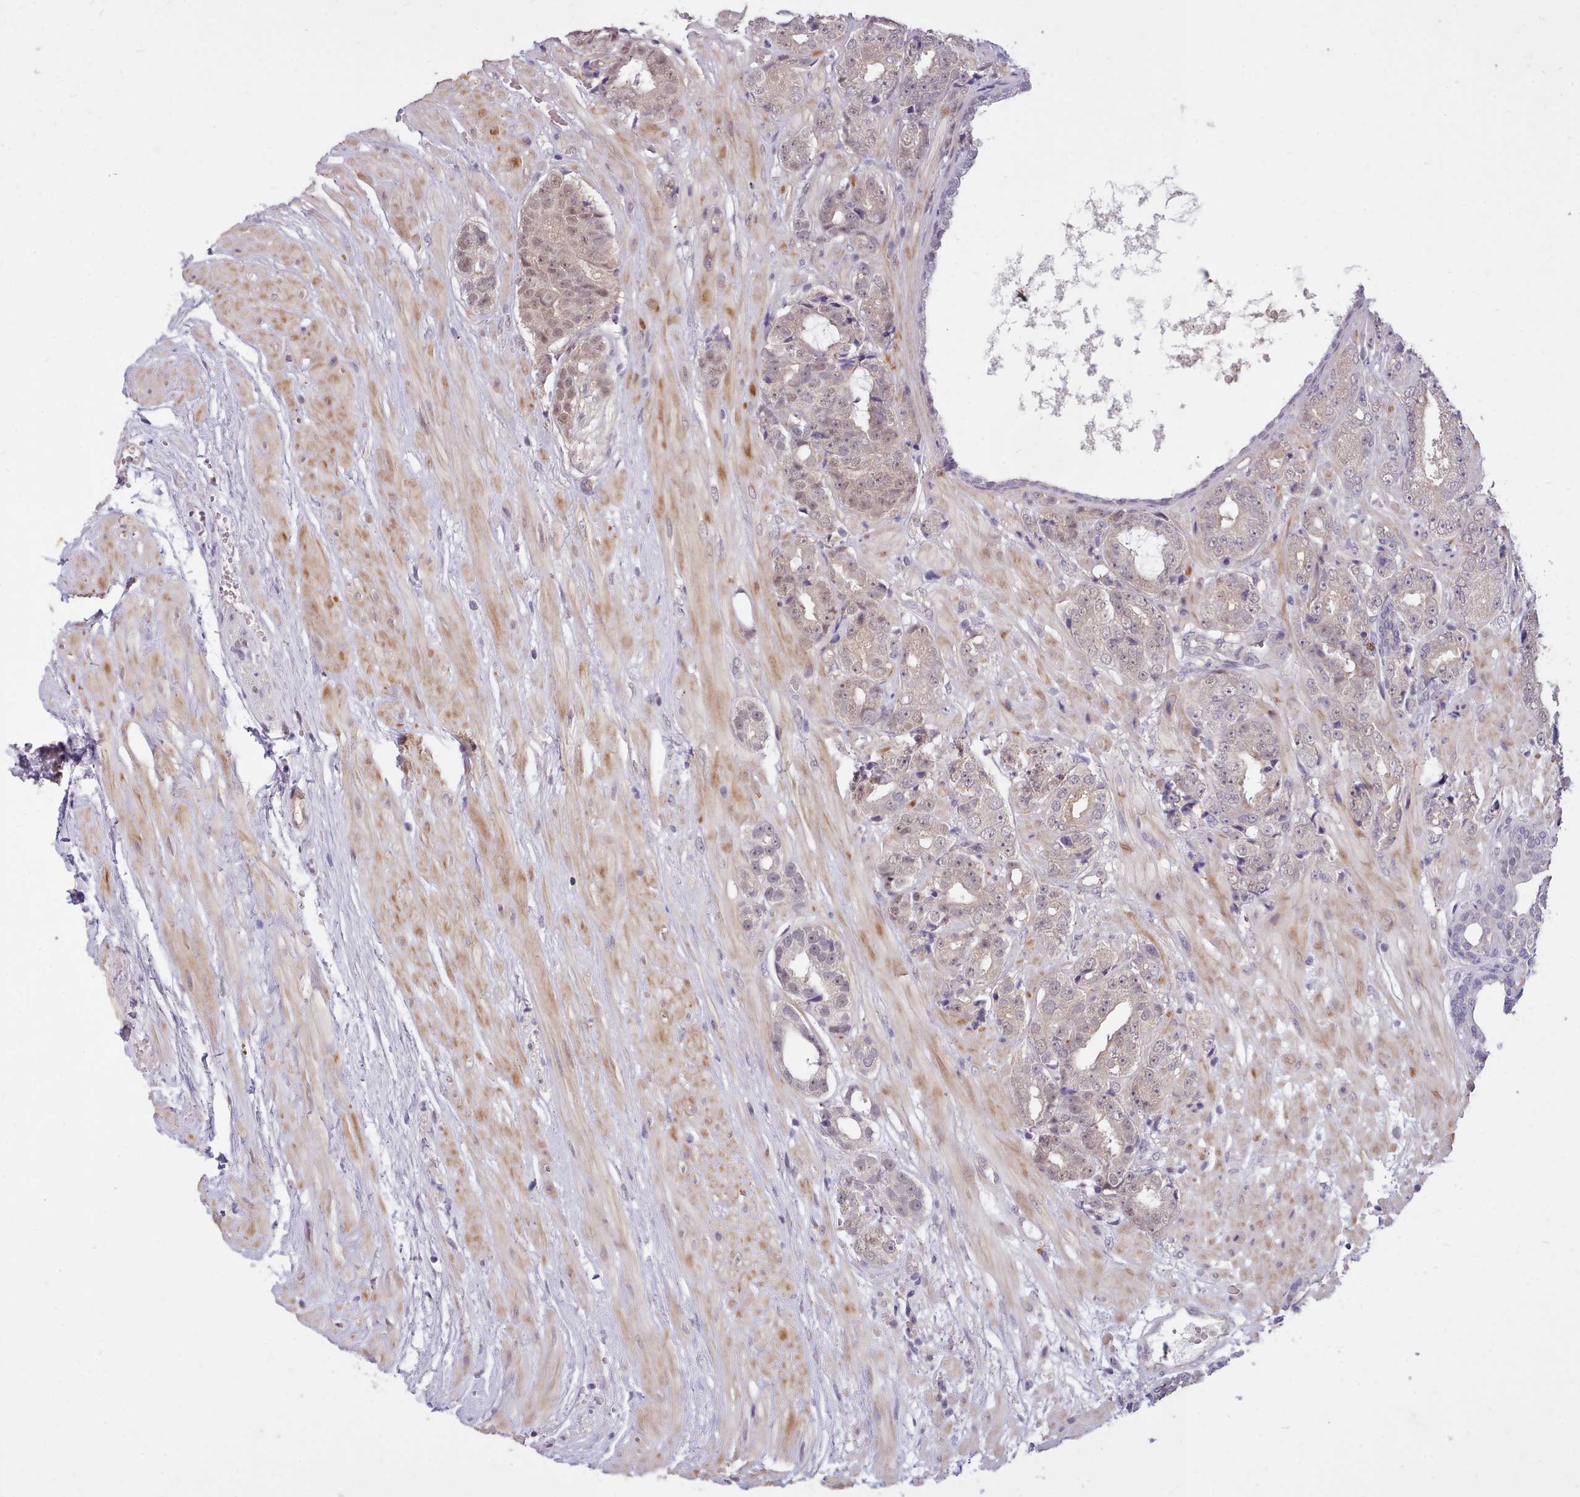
{"staining": {"intensity": "weak", "quantity": "<25%", "location": "nuclear"}, "tissue": "prostate cancer", "cell_type": "Tumor cells", "image_type": "cancer", "snomed": [{"axis": "morphology", "description": "Adenocarcinoma, High grade"}, {"axis": "topography", "description": "Prostate"}], "caption": "This is an immunohistochemistry histopathology image of human prostate cancer (high-grade adenocarcinoma). There is no expression in tumor cells.", "gene": "ZNF607", "patient": {"sex": "male", "age": 71}}